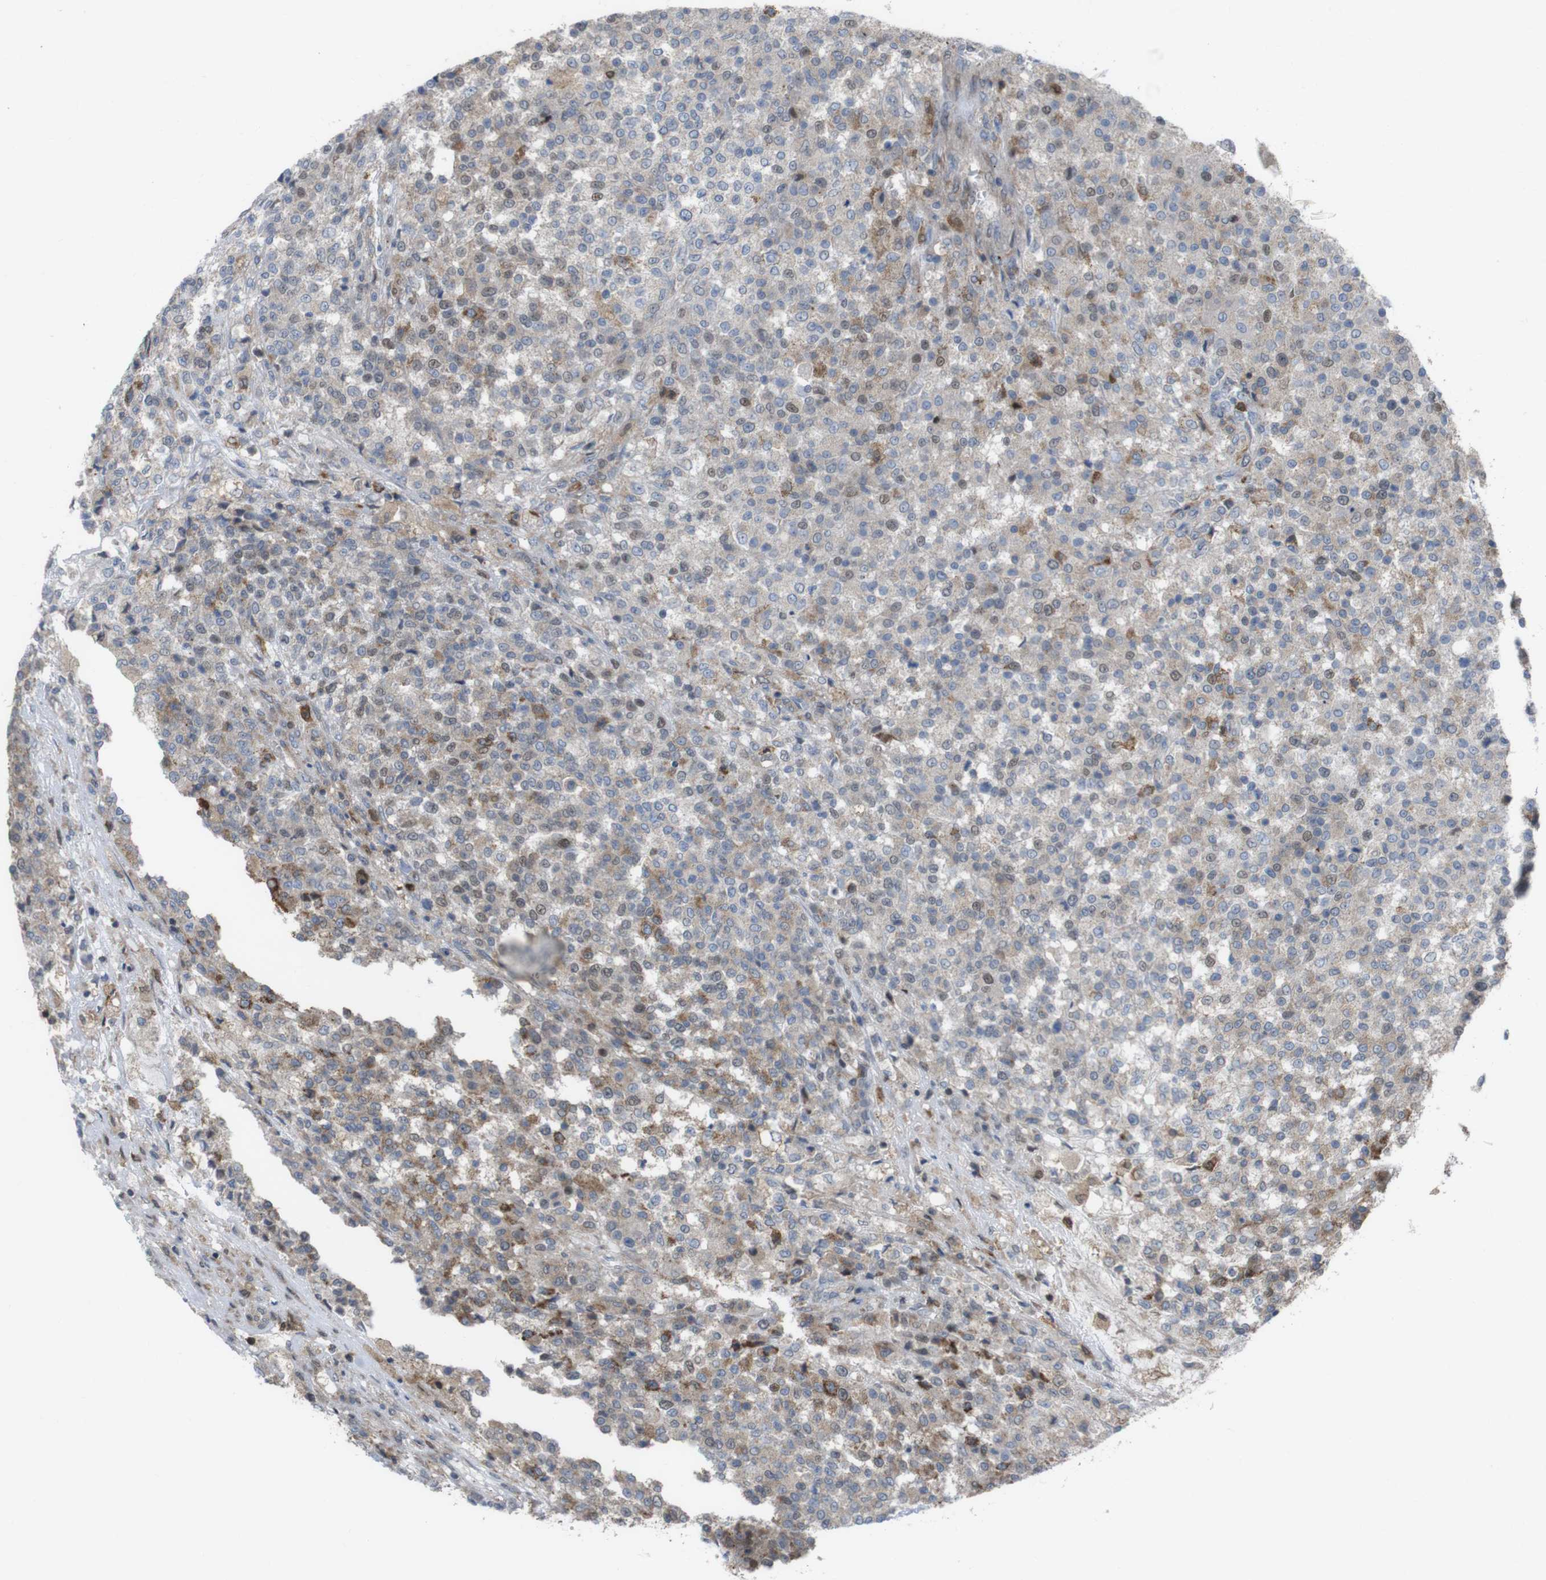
{"staining": {"intensity": "weak", "quantity": "25%-75%", "location": "cytoplasmic/membranous,nuclear"}, "tissue": "testis cancer", "cell_type": "Tumor cells", "image_type": "cancer", "snomed": [{"axis": "morphology", "description": "Seminoma, NOS"}, {"axis": "topography", "description": "Testis"}], "caption": "Seminoma (testis) stained with DAB immunohistochemistry demonstrates low levels of weak cytoplasmic/membranous and nuclear expression in approximately 25%-75% of tumor cells.", "gene": "PRKCD", "patient": {"sex": "male", "age": 59}}